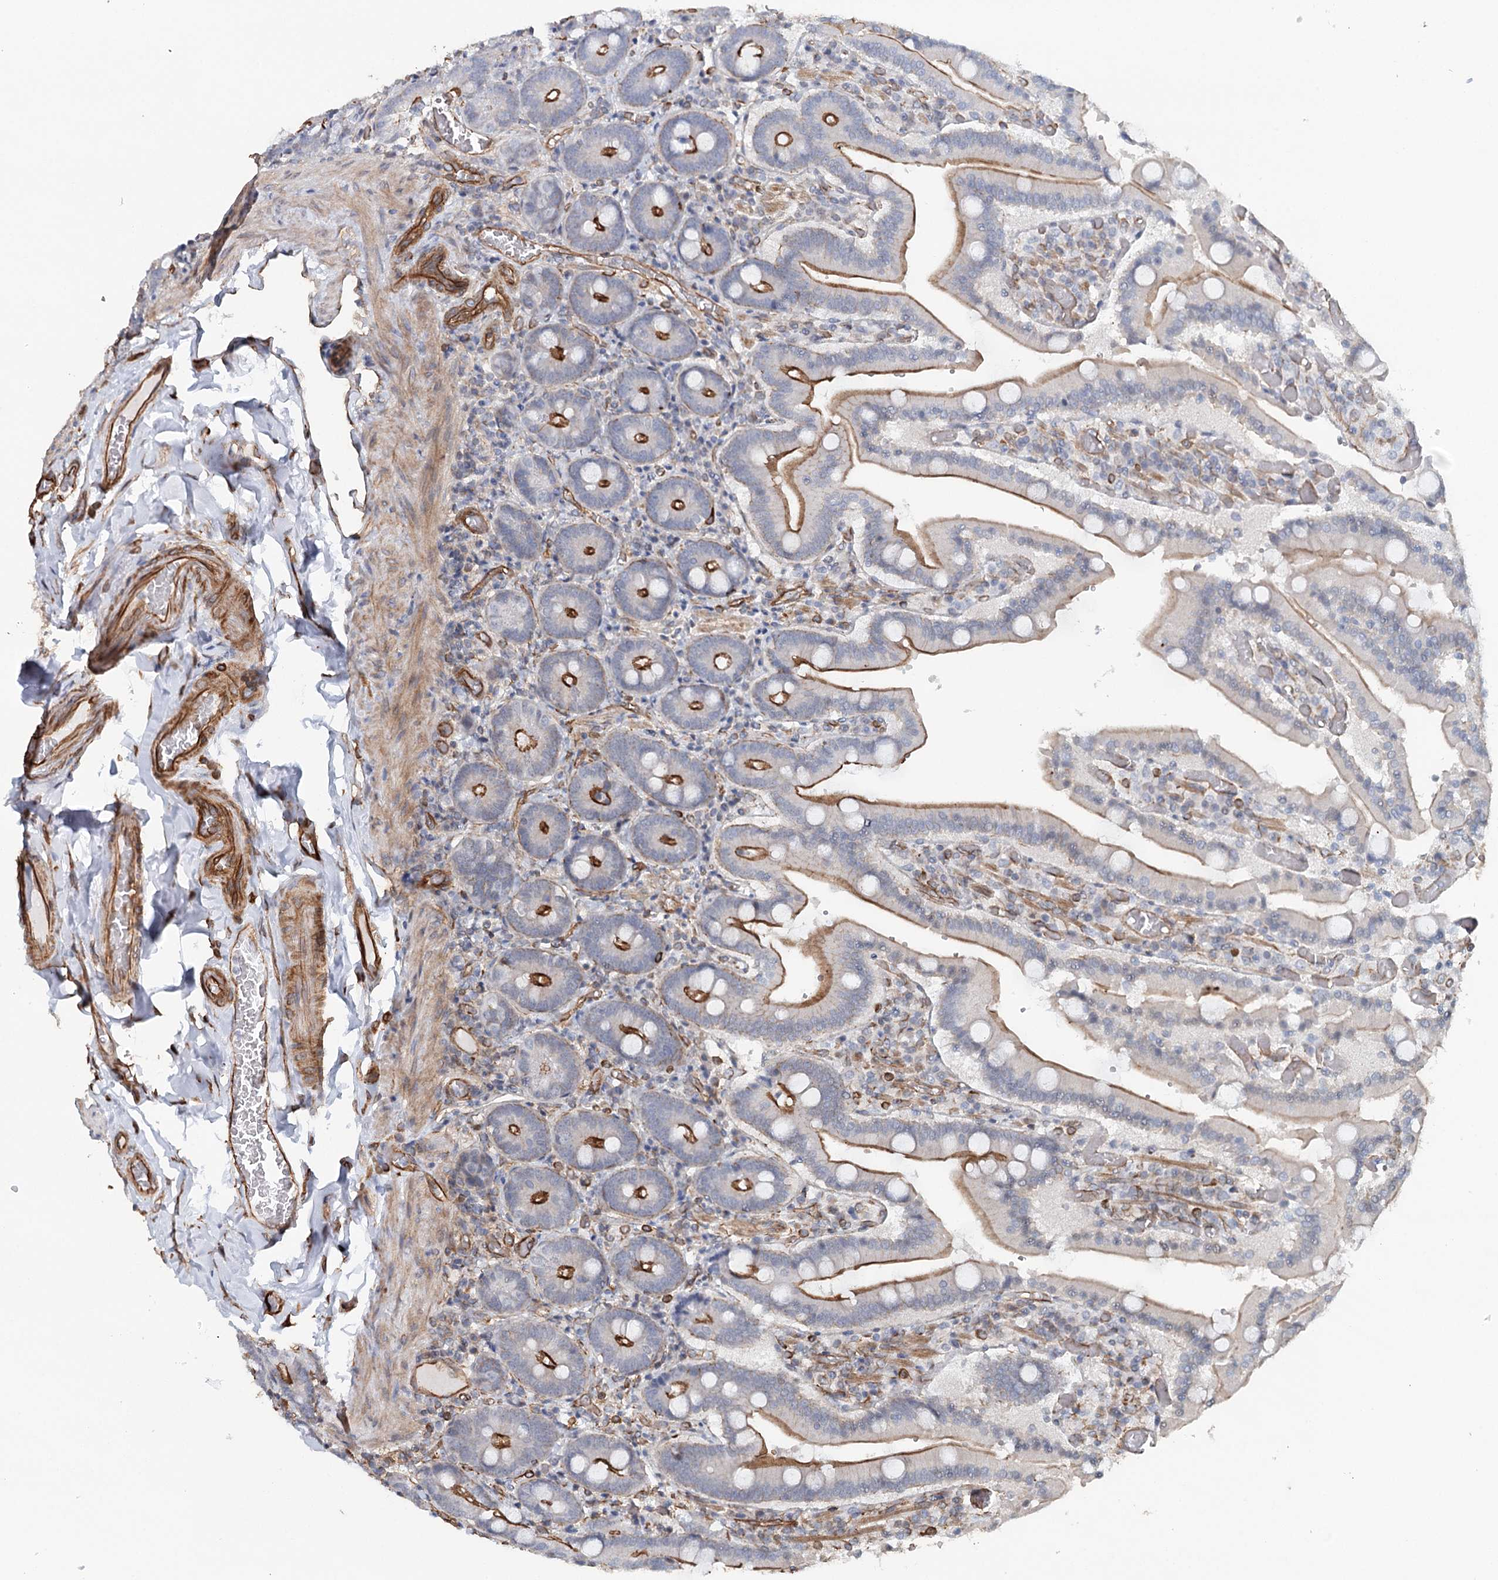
{"staining": {"intensity": "moderate", "quantity": ">75%", "location": "cytoplasmic/membranous"}, "tissue": "duodenum", "cell_type": "Glandular cells", "image_type": "normal", "snomed": [{"axis": "morphology", "description": "Normal tissue, NOS"}, {"axis": "topography", "description": "Duodenum"}], "caption": "Immunohistochemical staining of benign duodenum exhibits medium levels of moderate cytoplasmic/membranous expression in about >75% of glandular cells.", "gene": "SYNPO", "patient": {"sex": "female", "age": 62}}